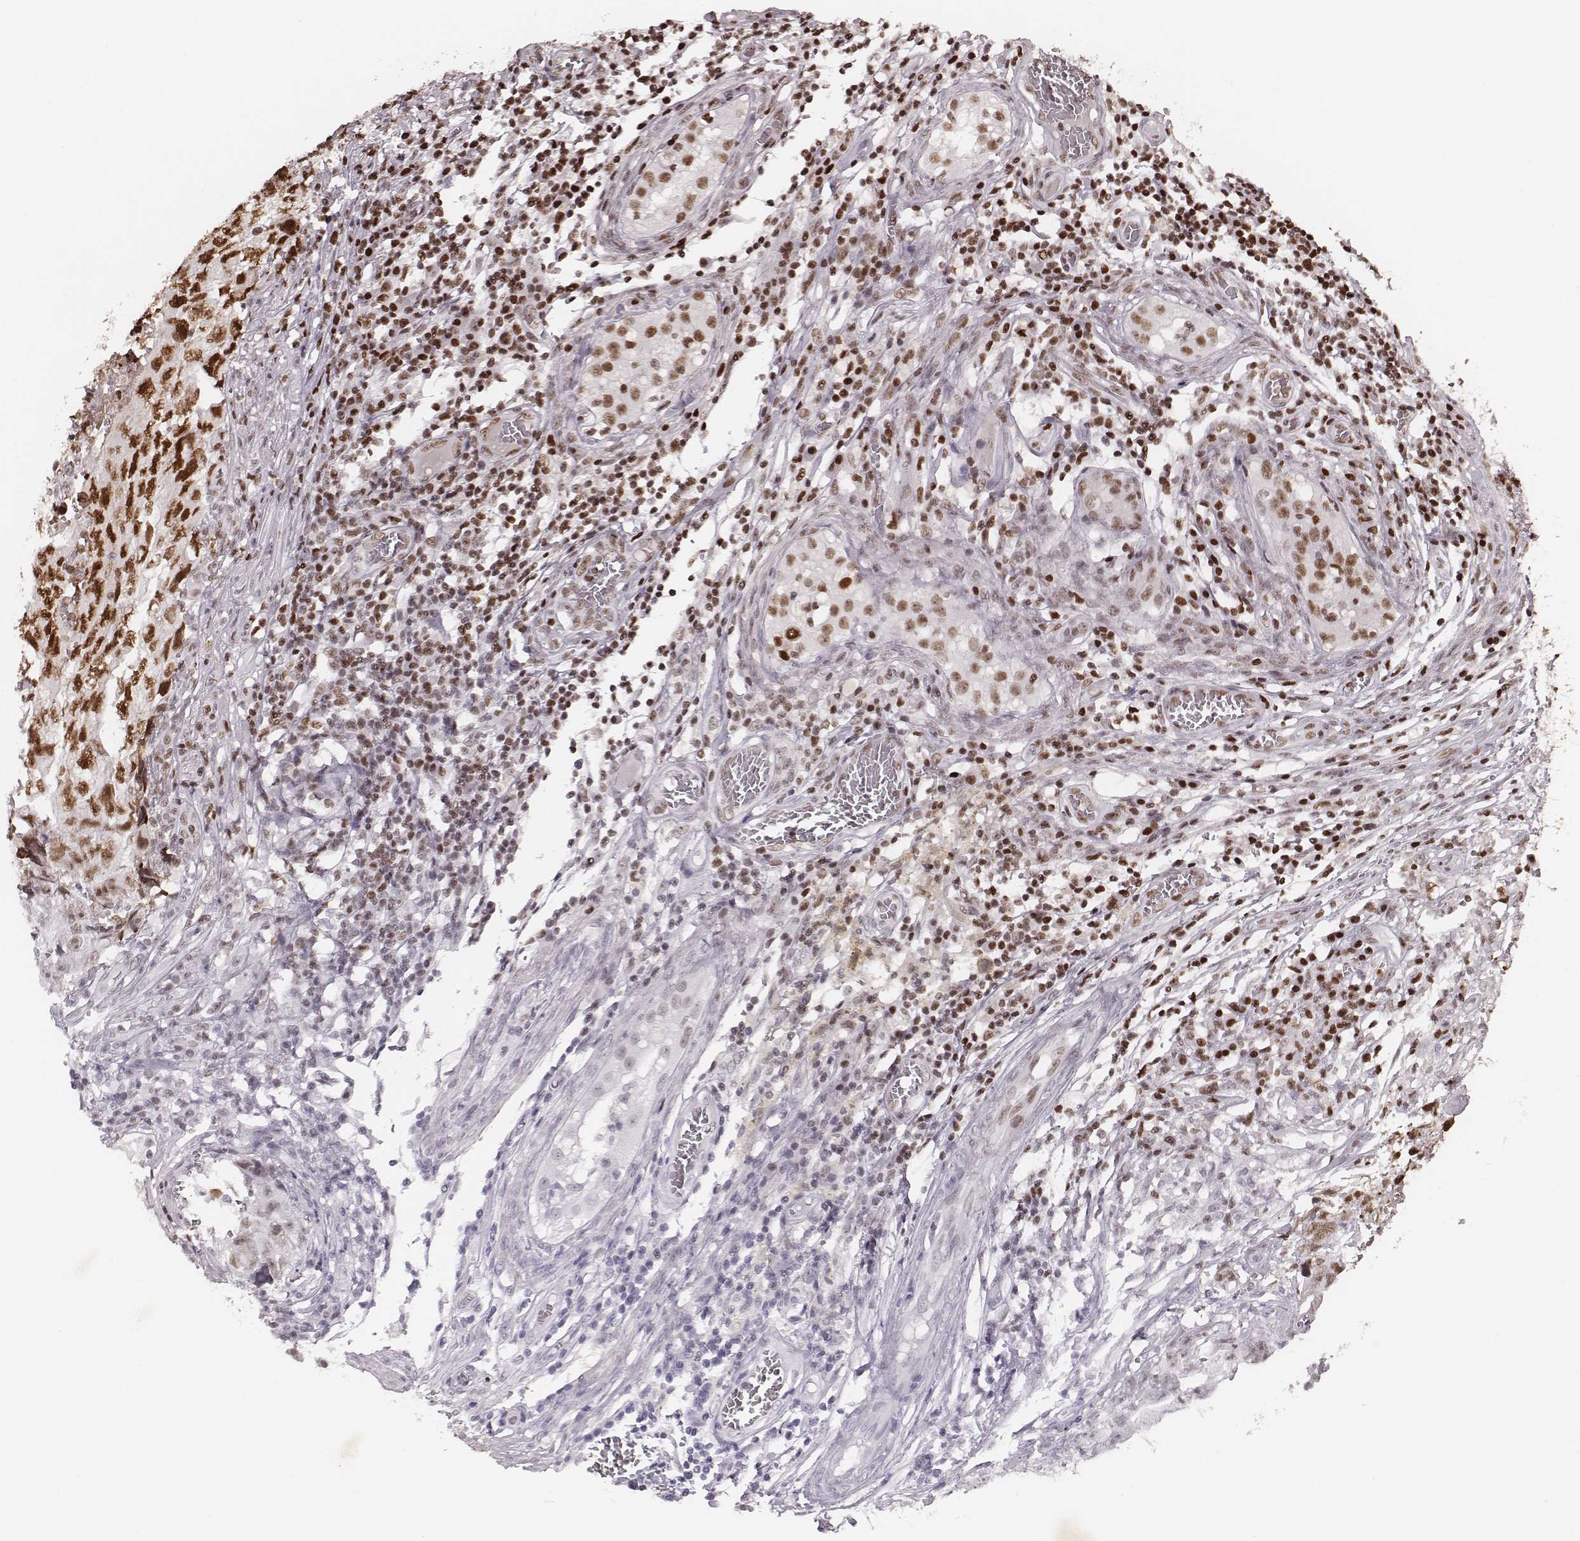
{"staining": {"intensity": "strong", "quantity": ">75%", "location": "nuclear"}, "tissue": "testis cancer", "cell_type": "Tumor cells", "image_type": "cancer", "snomed": [{"axis": "morphology", "description": "Carcinoma, Embryonal, NOS"}, {"axis": "topography", "description": "Testis"}], "caption": "This is a micrograph of immunohistochemistry (IHC) staining of testis cancer (embryonal carcinoma), which shows strong positivity in the nuclear of tumor cells.", "gene": "PARP1", "patient": {"sex": "male", "age": 36}}